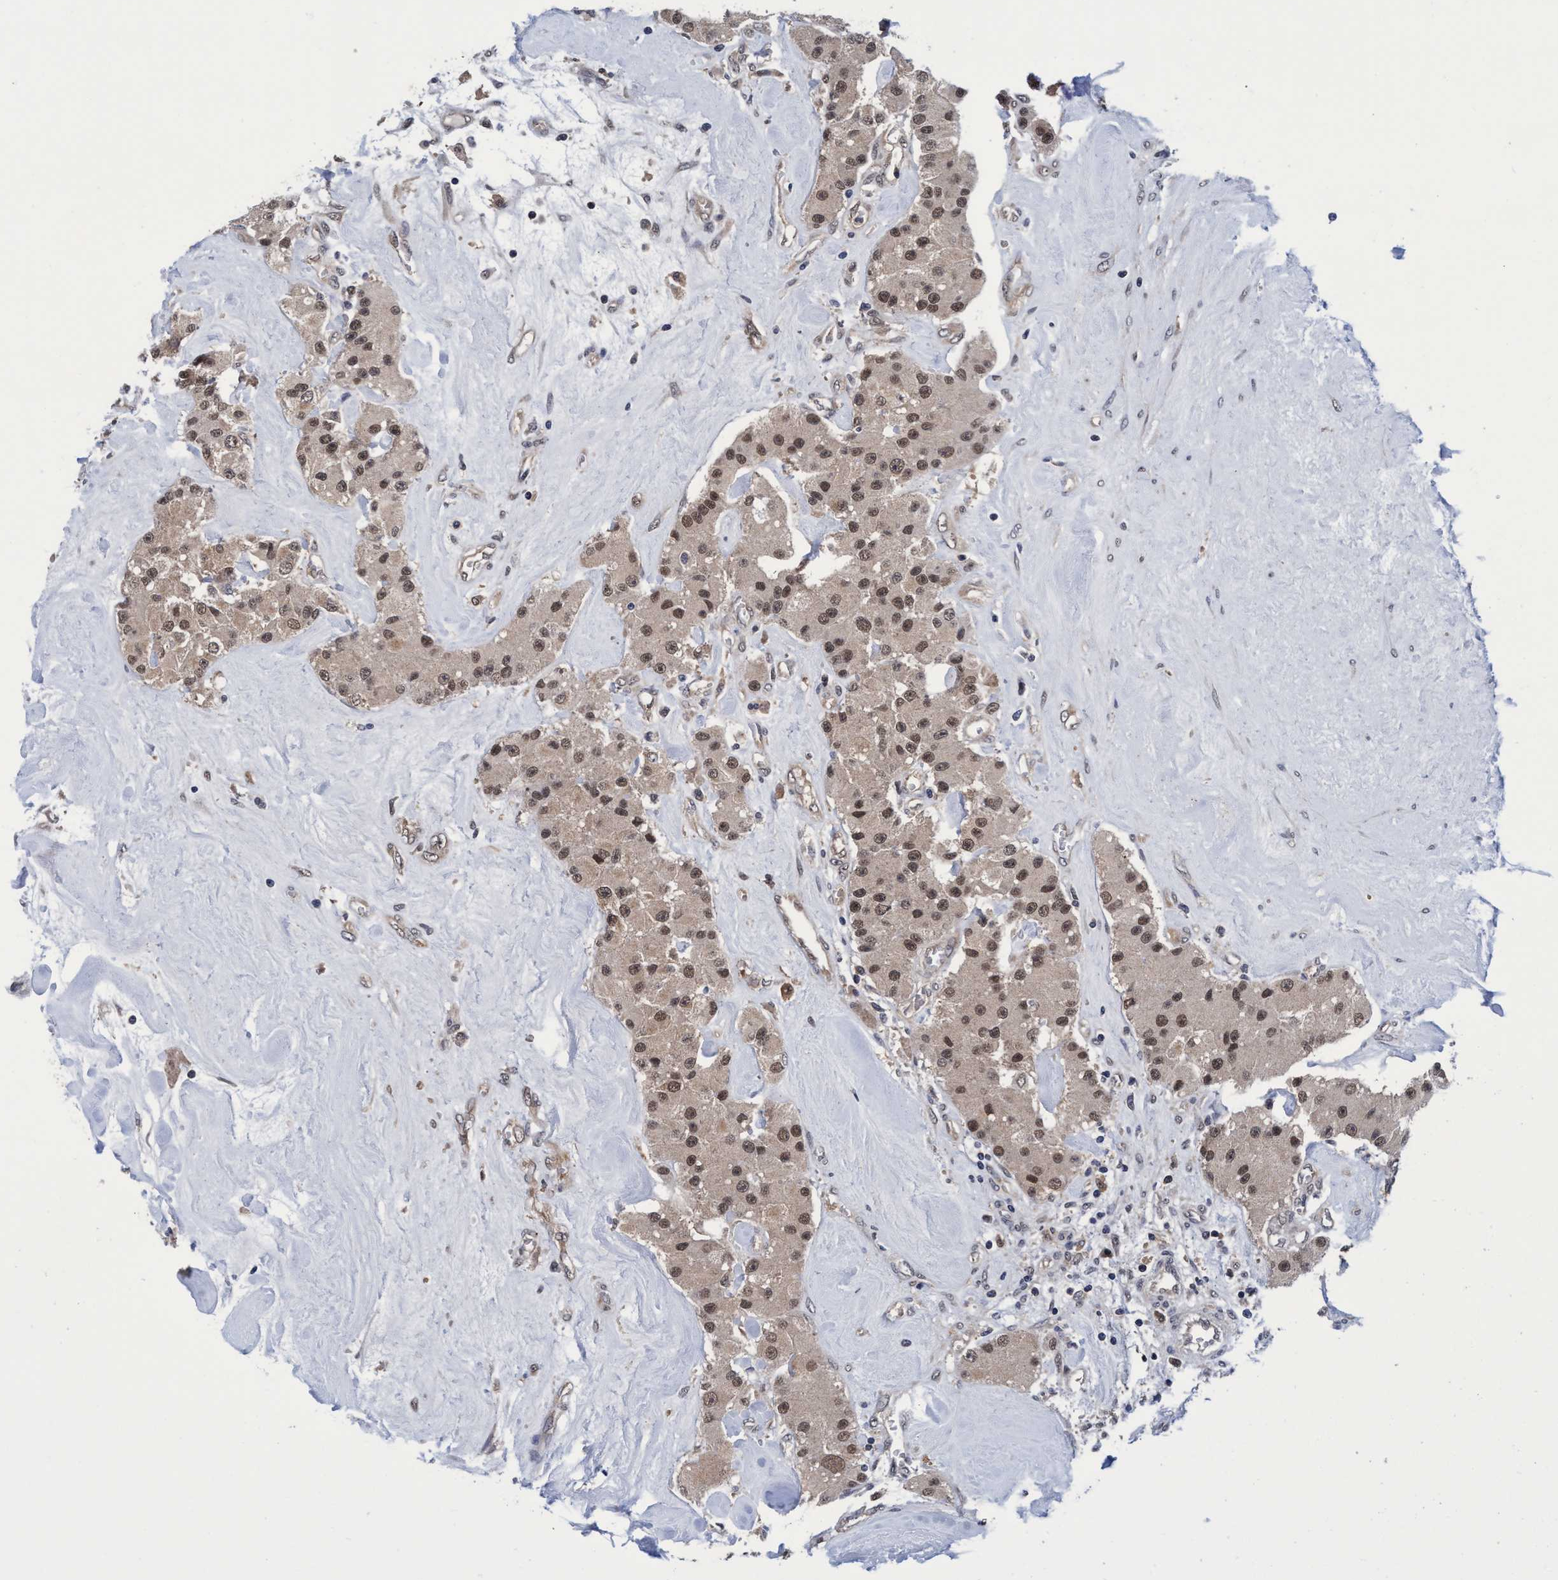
{"staining": {"intensity": "moderate", "quantity": ">75%", "location": "nuclear"}, "tissue": "carcinoid", "cell_type": "Tumor cells", "image_type": "cancer", "snomed": [{"axis": "morphology", "description": "Carcinoid, malignant, NOS"}, {"axis": "topography", "description": "Pancreas"}], "caption": "High-magnification brightfield microscopy of carcinoid stained with DAB (3,3'-diaminobenzidine) (brown) and counterstained with hematoxylin (blue). tumor cells exhibit moderate nuclear positivity is present in about>75% of cells. The staining was performed using DAB (3,3'-diaminobenzidine) to visualize the protein expression in brown, while the nuclei were stained in blue with hematoxylin (Magnification: 20x).", "gene": "PSMD12", "patient": {"sex": "male", "age": 41}}